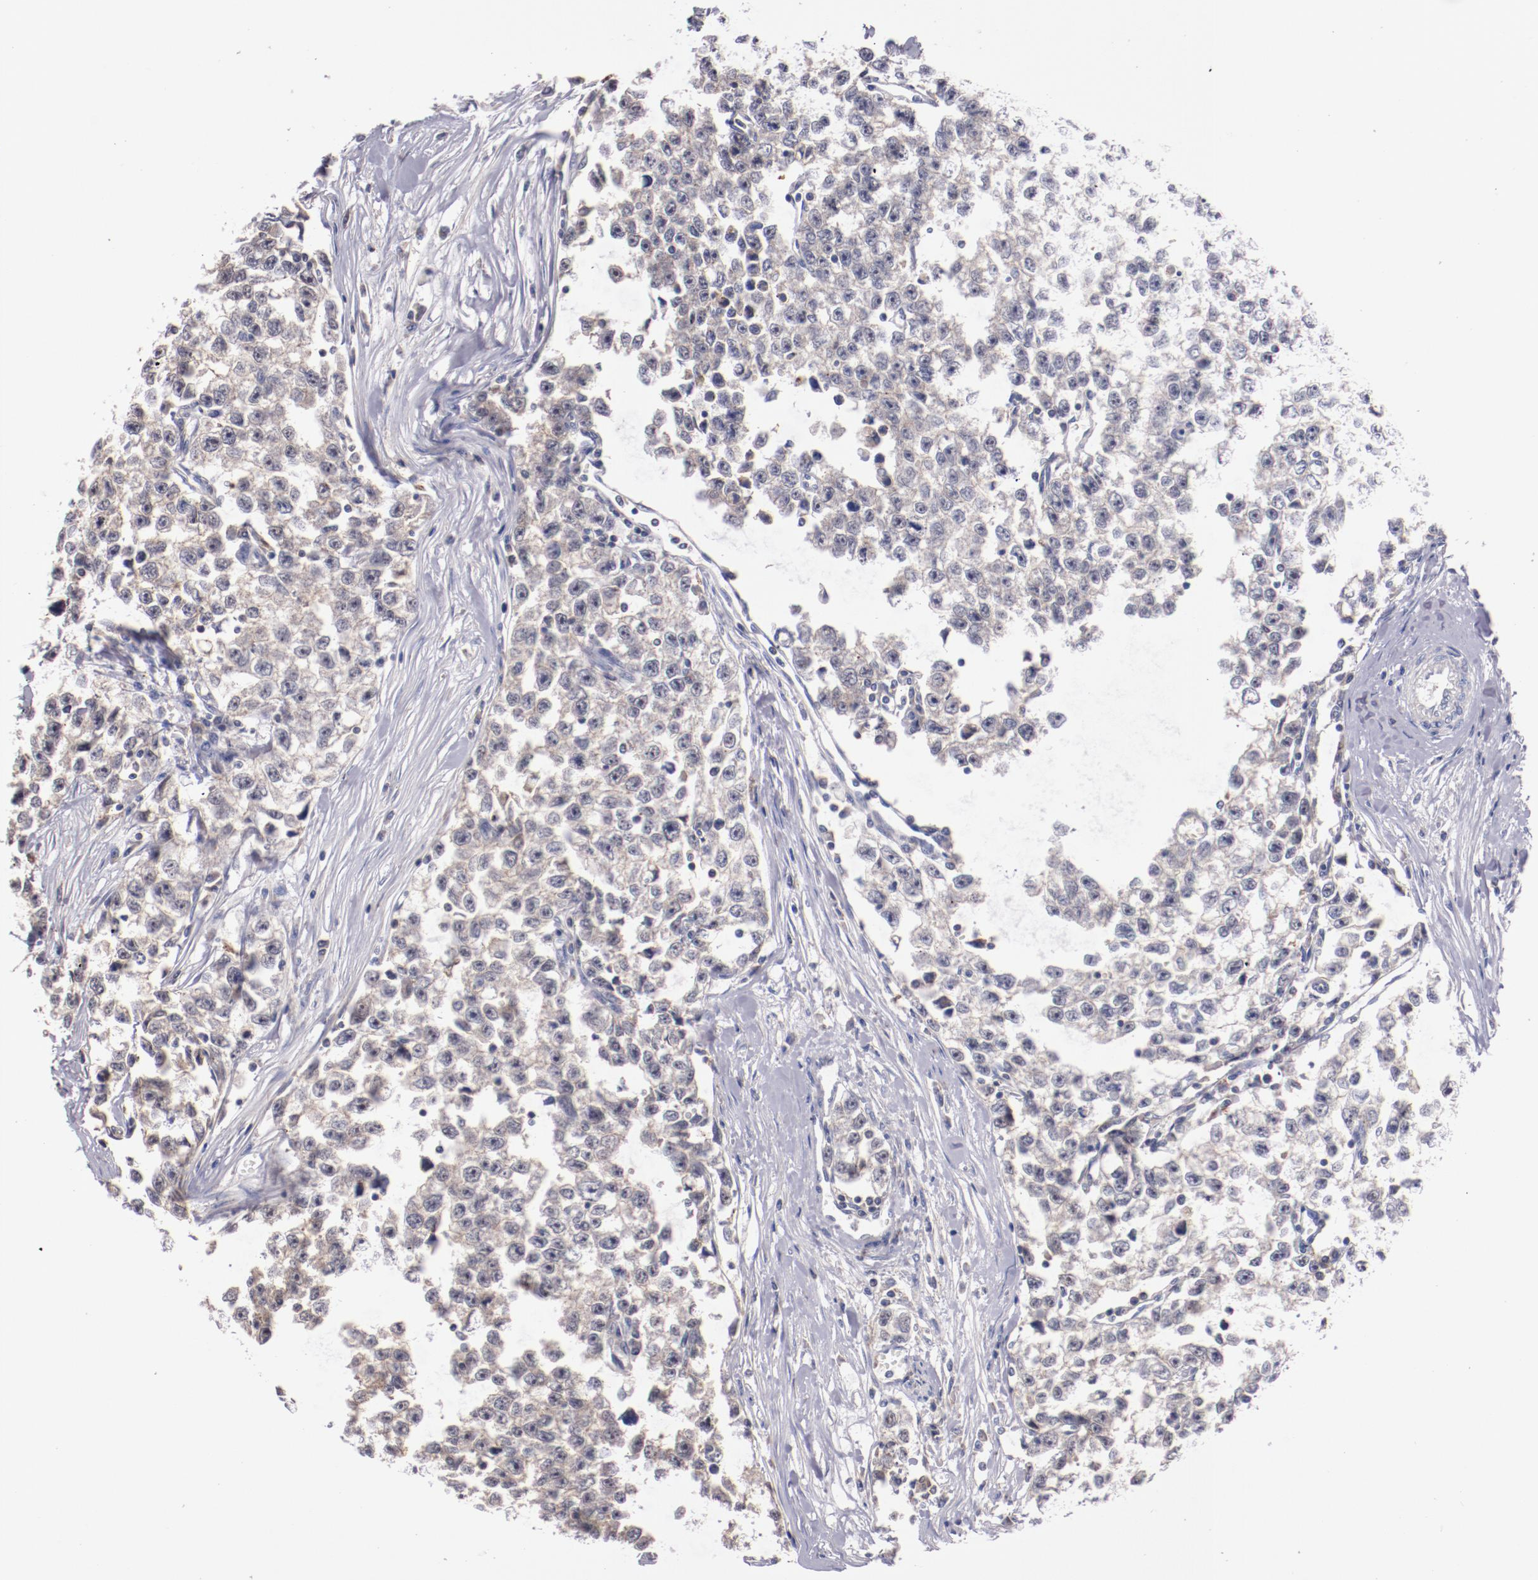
{"staining": {"intensity": "negative", "quantity": "none", "location": "none"}, "tissue": "testis cancer", "cell_type": "Tumor cells", "image_type": "cancer", "snomed": [{"axis": "morphology", "description": "Seminoma, NOS"}, {"axis": "morphology", "description": "Carcinoma, Embryonal, NOS"}, {"axis": "topography", "description": "Testis"}], "caption": "IHC histopathology image of neoplastic tissue: seminoma (testis) stained with DAB (3,3'-diaminobenzidine) shows no significant protein expression in tumor cells.", "gene": "SYP", "patient": {"sex": "male", "age": 30}}